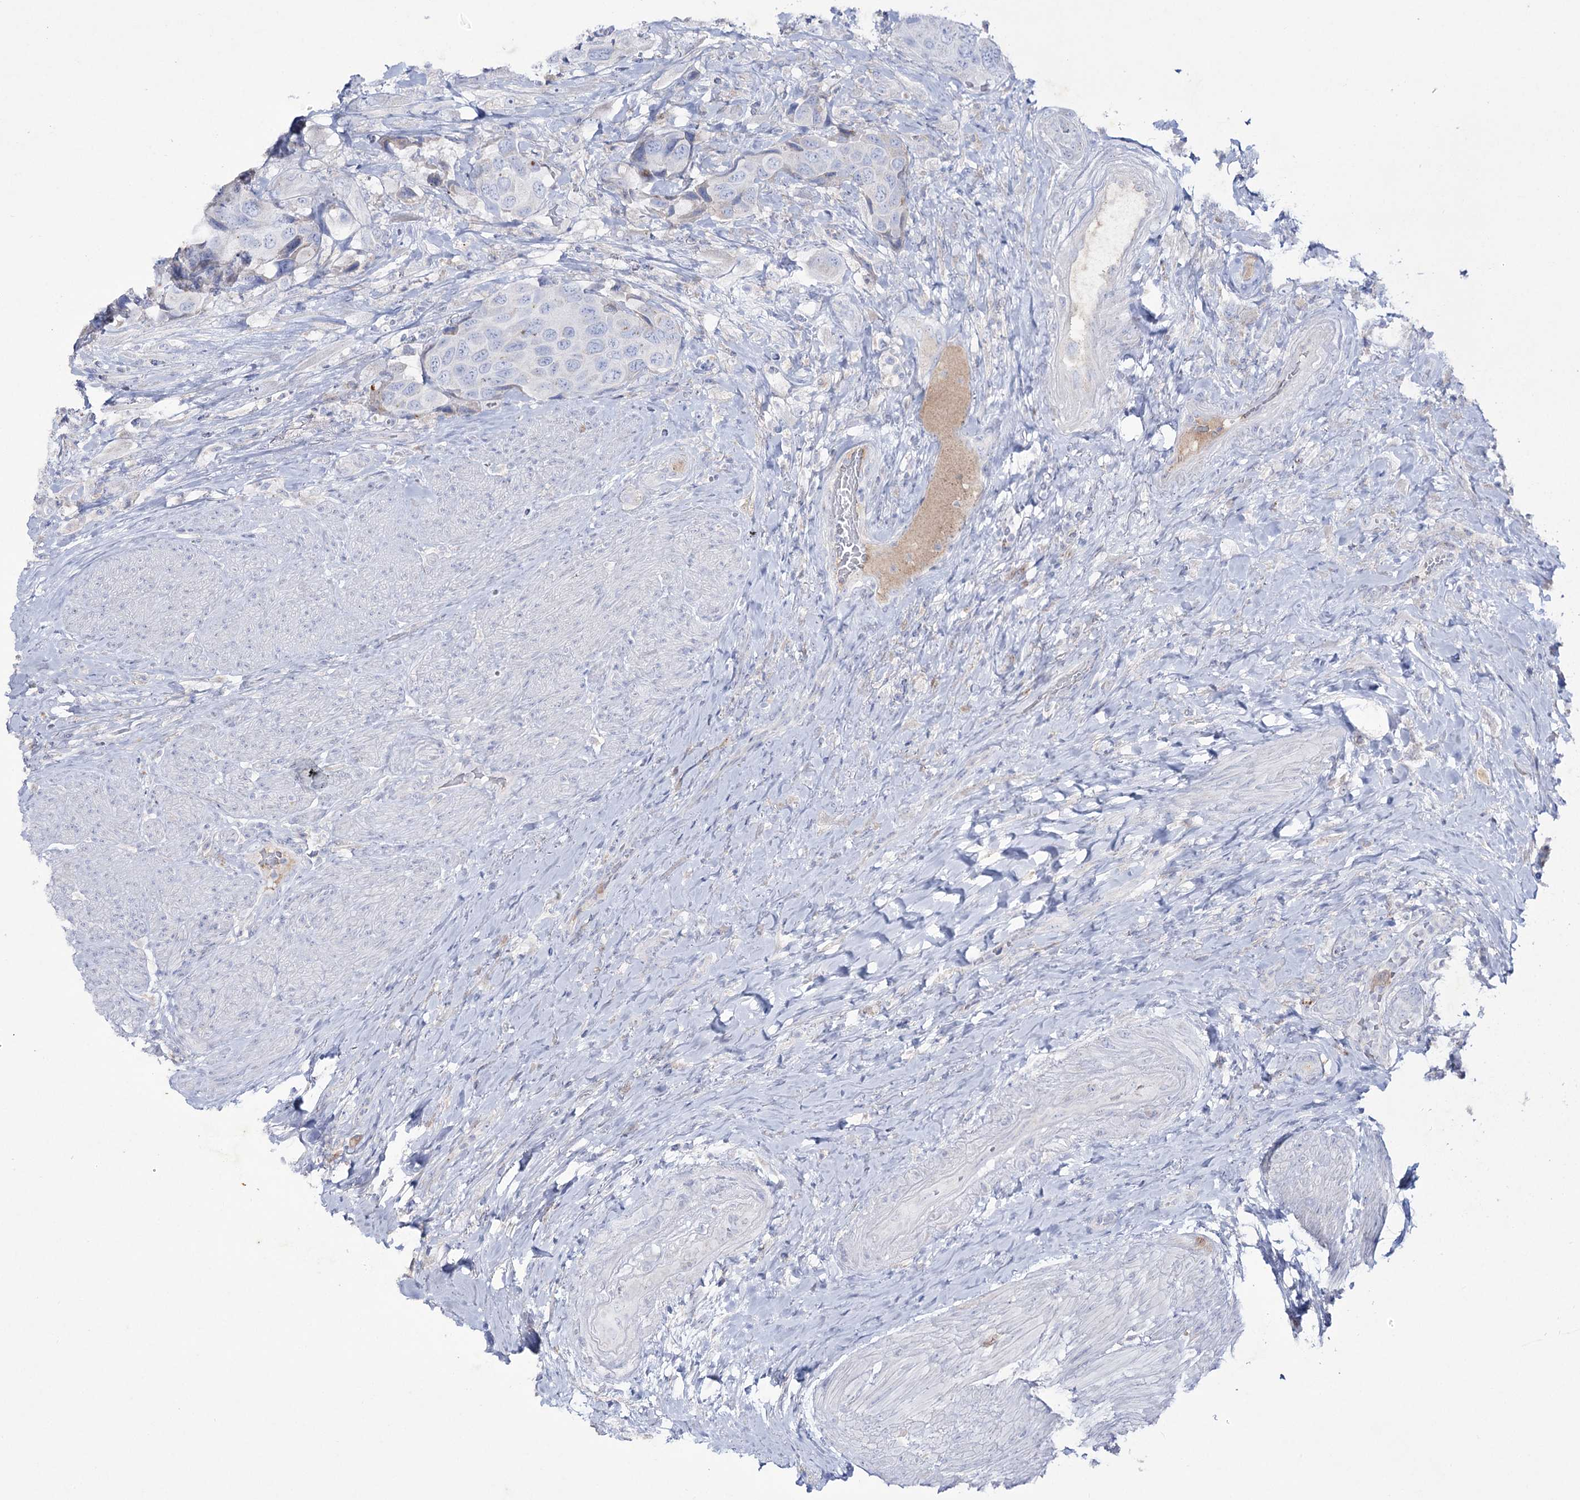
{"staining": {"intensity": "negative", "quantity": "none", "location": "none"}, "tissue": "urothelial cancer", "cell_type": "Tumor cells", "image_type": "cancer", "snomed": [{"axis": "morphology", "description": "Urothelial carcinoma, High grade"}, {"axis": "topography", "description": "Urinary bladder"}], "caption": "Urothelial carcinoma (high-grade) was stained to show a protein in brown. There is no significant staining in tumor cells.", "gene": "NAGLU", "patient": {"sex": "male", "age": 74}}